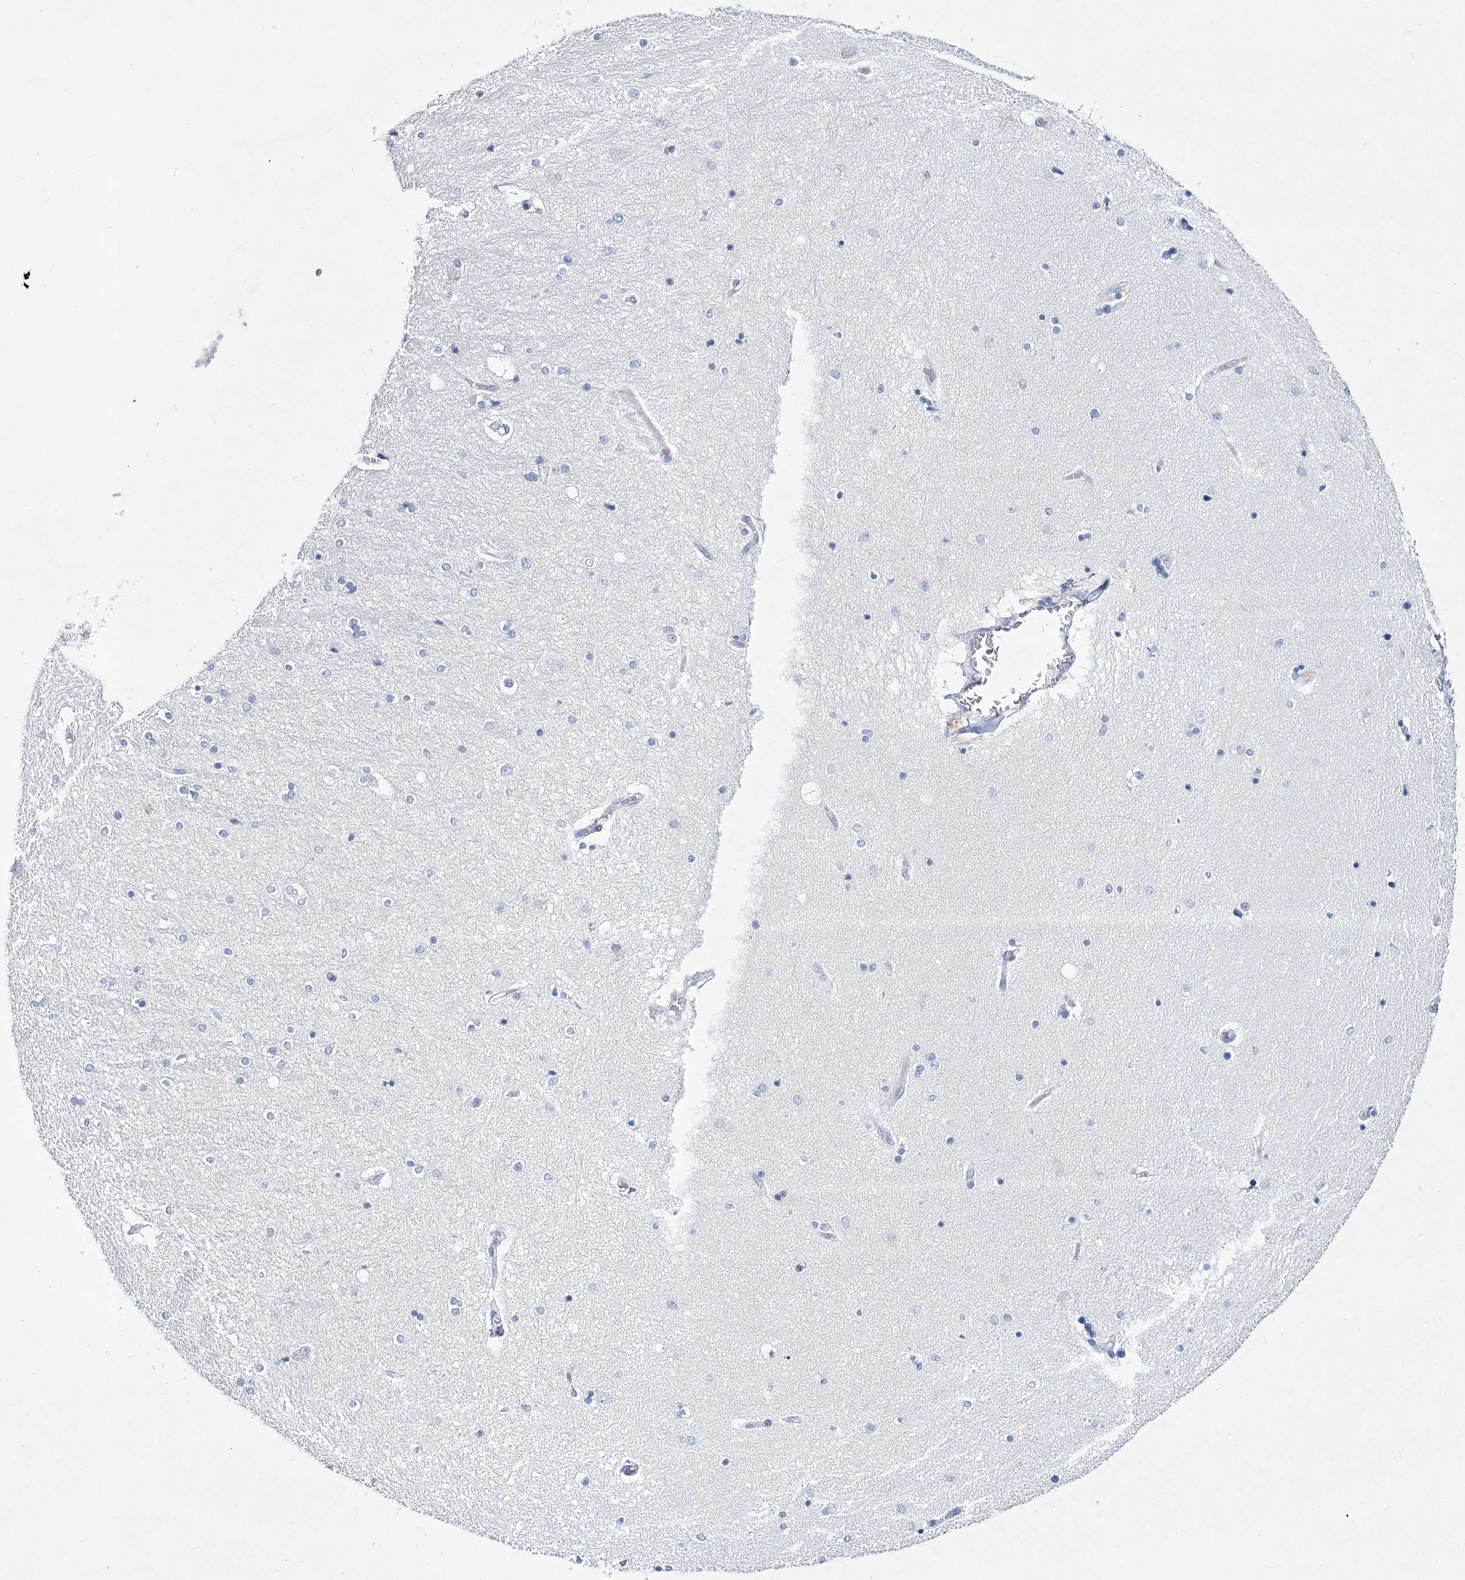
{"staining": {"intensity": "negative", "quantity": "none", "location": "none"}, "tissue": "hippocampus", "cell_type": "Glial cells", "image_type": "normal", "snomed": [{"axis": "morphology", "description": "Normal tissue, NOS"}, {"axis": "topography", "description": "Hippocampus"}], "caption": "Glial cells are negative for protein expression in benign human hippocampus. (Immunohistochemistry, brightfield microscopy, high magnification).", "gene": "RNF186", "patient": {"sex": "female", "age": 54}}